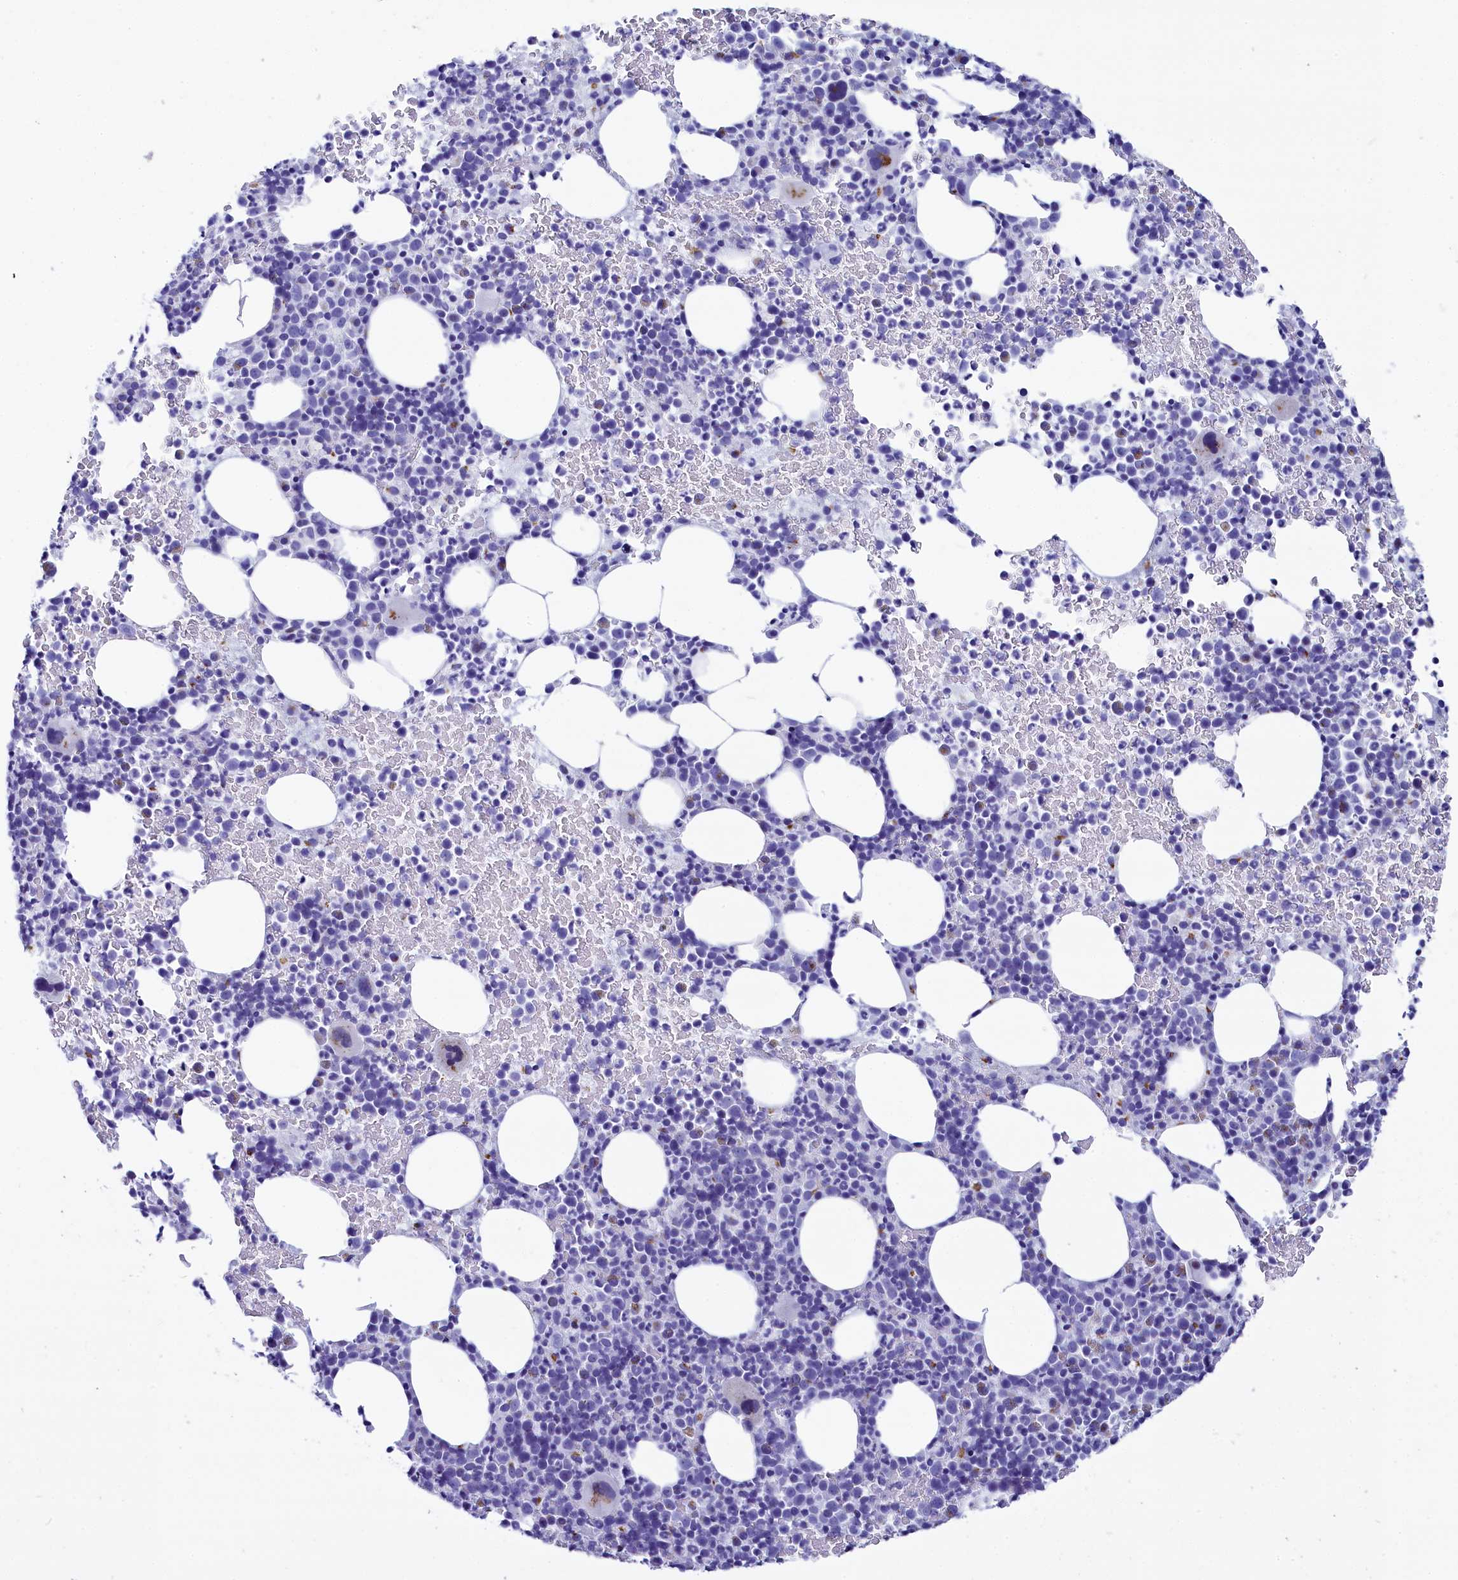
{"staining": {"intensity": "moderate", "quantity": "<25%", "location": "cytoplasmic/membranous"}, "tissue": "bone marrow", "cell_type": "Hematopoietic cells", "image_type": "normal", "snomed": [{"axis": "morphology", "description": "Normal tissue, NOS"}, {"axis": "topography", "description": "Bone marrow"}], "caption": "Normal bone marrow displays moderate cytoplasmic/membranous positivity in about <25% of hematopoietic cells, visualized by immunohistochemistry. (brown staining indicates protein expression, while blue staining denotes nuclei).", "gene": "AP3B2", "patient": {"sex": "female", "age": 82}}